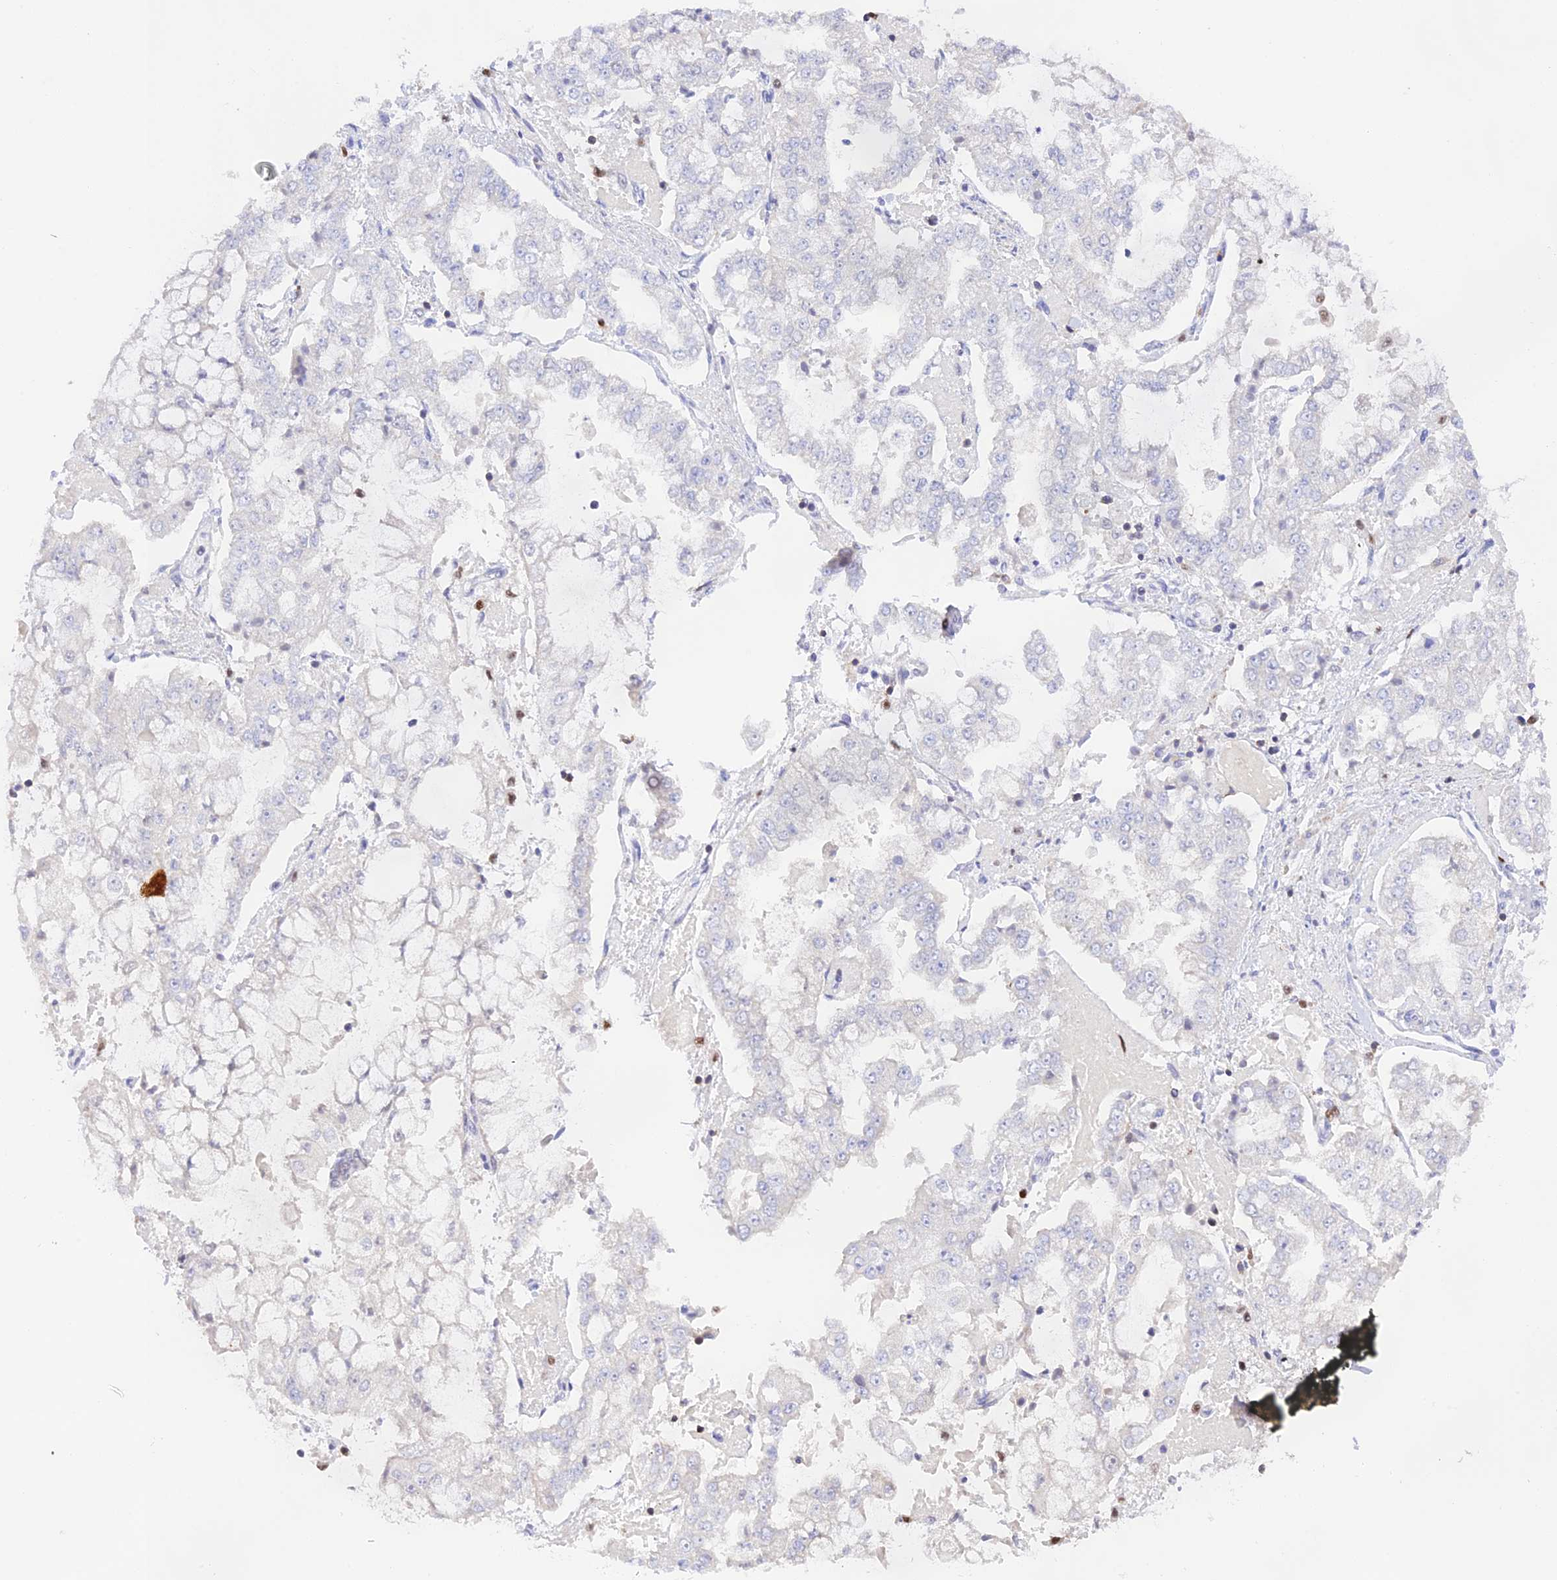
{"staining": {"intensity": "negative", "quantity": "none", "location": "none"}, "tissue": "stomach cancer", "cell_type": "Tumor cells", "image_type": "cancer", "snomed": [{"axis": "morphology", "description": "Adenocarcinoma, NOS"}, {"axis": "topography", "description": "Stomach"}], "caption": "High magnification brightfield microscopy of adenocarcinoma (stomach) stained with DAB (brown) and counterstained with hematoxylin (blue): tumor cells show no significant expression. Nuclei are stained in blue.", "gene": "DENND1C", "patient": {"sex": "male", "age": 76}}